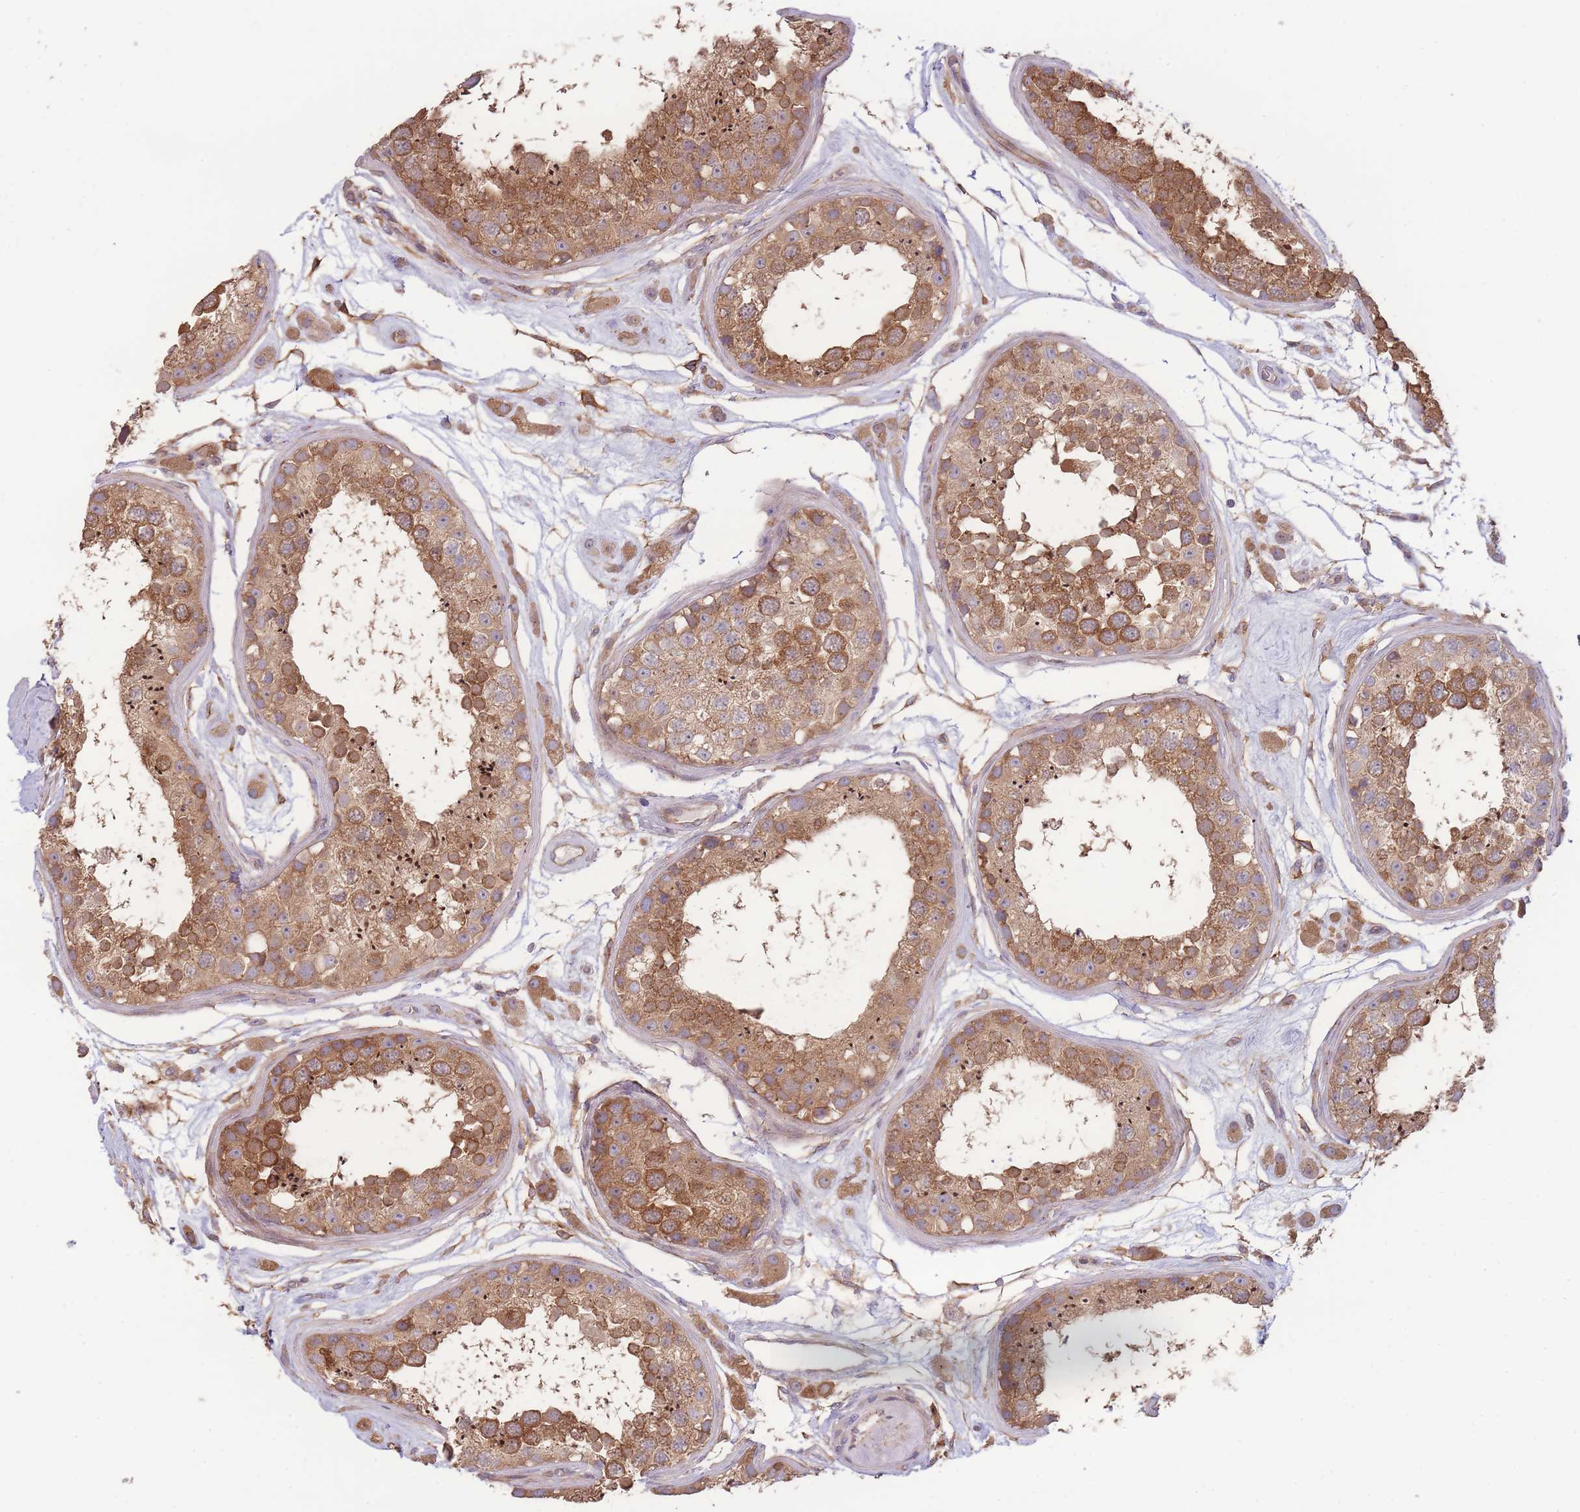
{"staining": {"intensity": "moderate", "quantity": ">75%", "location": "cytoplasmic/membranous"}, "tissue": "testis", "cell_type": "Cells in seminiferous ducts", "image_type": "normal", "snomed": [{"axis": "morphology", "description": "Normal tissue, NOS"}, {"axis": "topography", "description": "Testis"}], "caption": "High-power microscopy captured an IHC micrograph of benign testis, revealing moderate cytoplasmic/membranous expression in approximately >75% of cells in seminiferous ducts.", "gene": "STEAP3", "patient": {"sex": "male", "age": 25}}